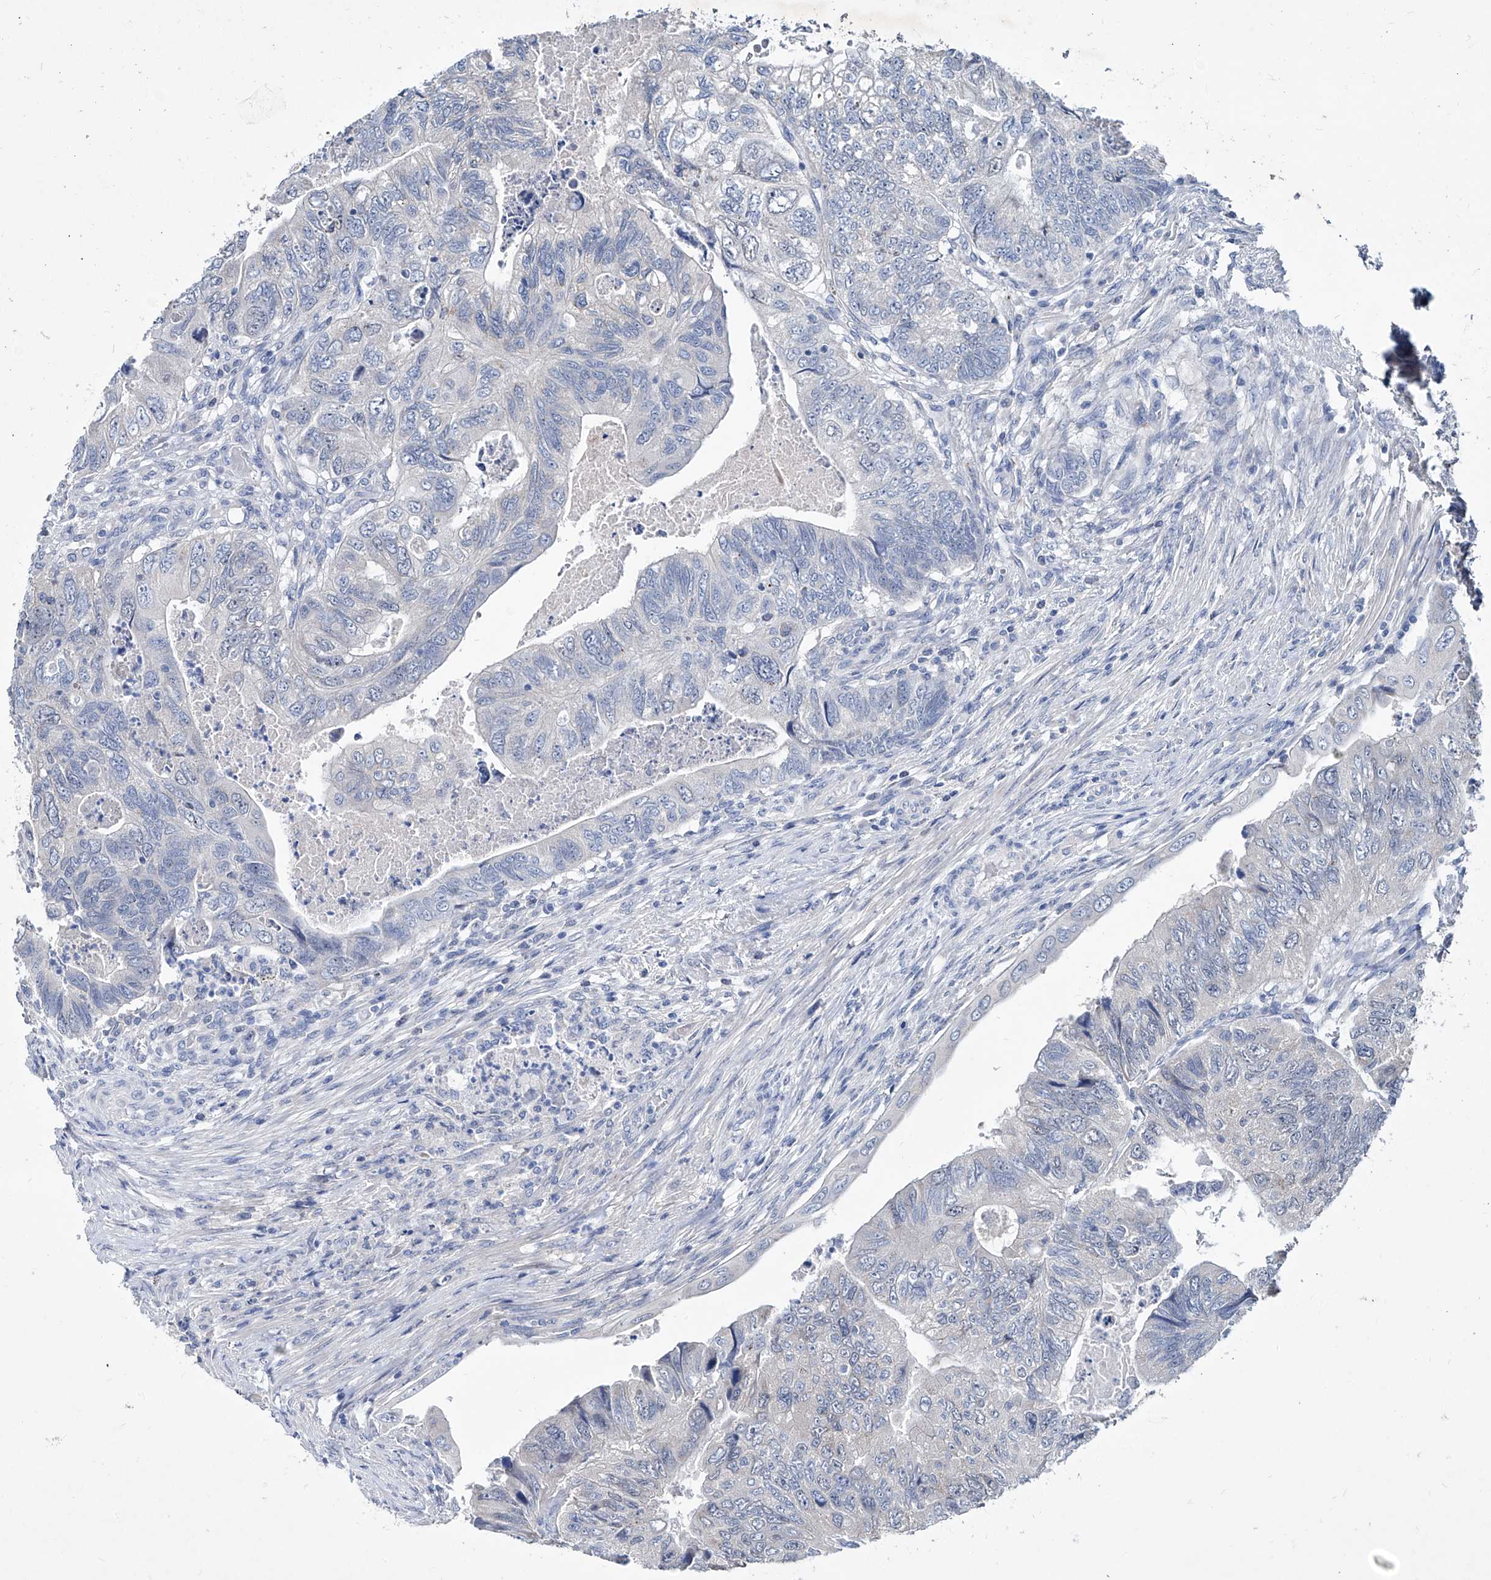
{"staining": {"intensity": "negative", "quantity": "none", "location": "none"}, "tissue": "colorectal cancer", "cell_type": "Tumor cells", "image_type": "cancer", "snomed": [{"axis": "morphology", "description": "Adenocarcinoma, NOS"}, {"axis": "topography", "description": "Rectum"}], "caption": "DAB (3,3'-diaminobenzidine) immunohistochemical staining of human colorectal cancer (adenocarcinoma) reveals no significant expression in tumor cells. The staining was performed using DAB to visualize the protein expression in brown, while the nuclei were stained in blue with hematoxylin (Magnification: 20x).", "gene": "KLHL17", "patient": {"sex": "male", "age": 63}}